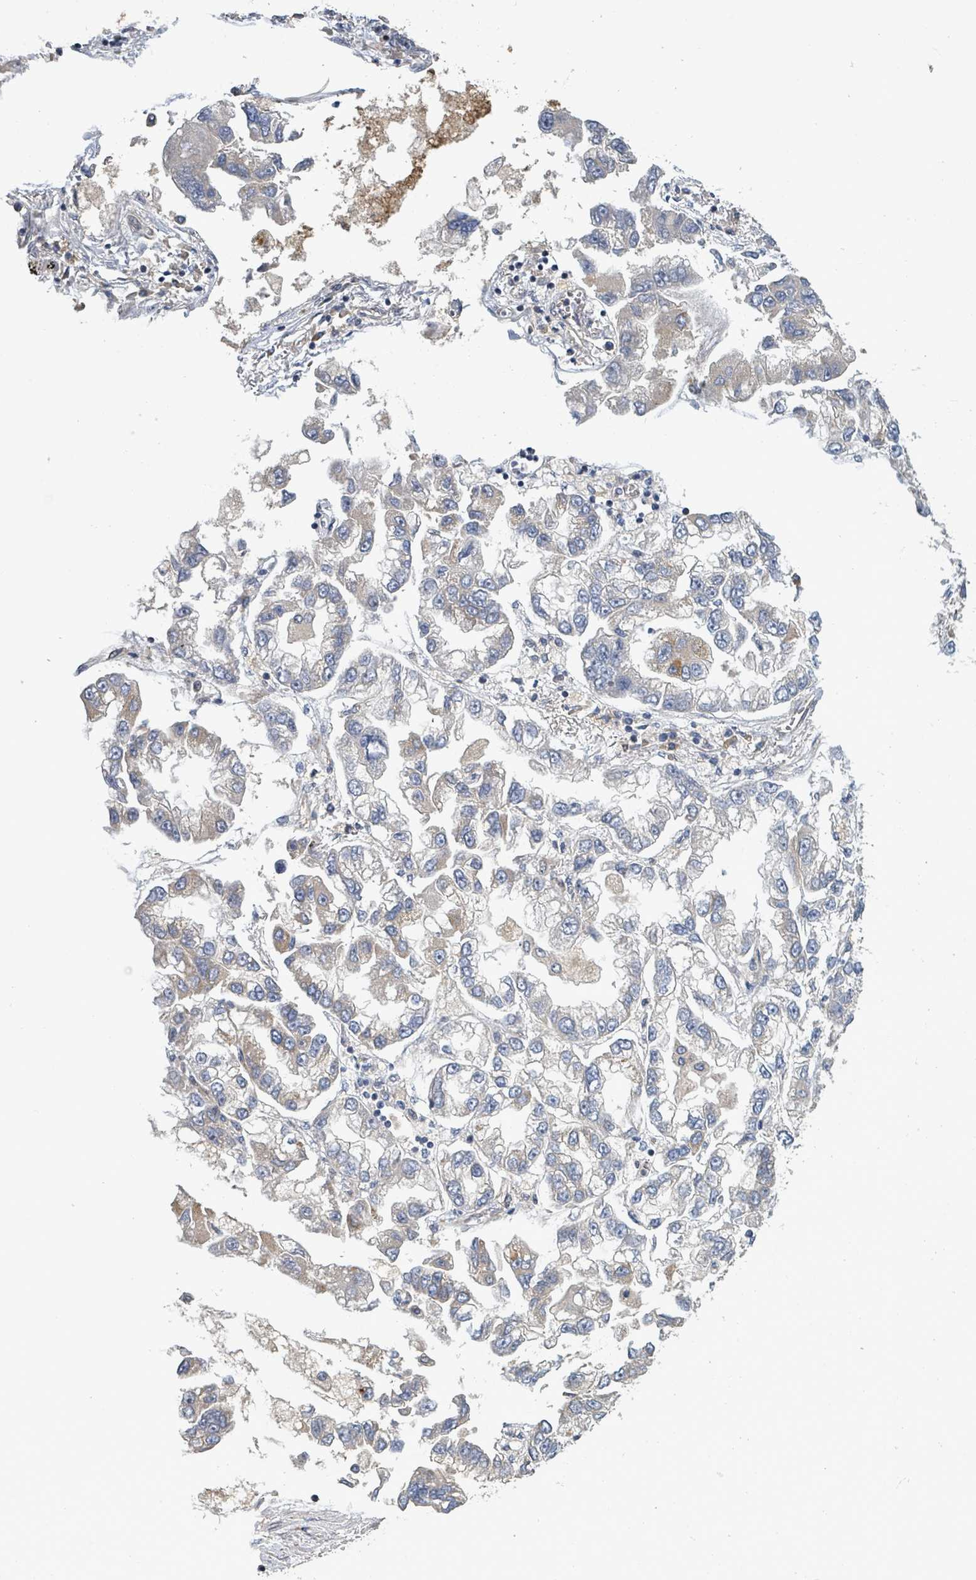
{"staining": {"intensity": "negative", "quantity": "none", "location": "none"}, "tissue": "lung cancer", "cell_type": "Tumor cells", "image_type": "cancer", "snomed": [{"axis": "morphology", "description": "Adenocarcinoma, NOS"}, {"axis": "topography", "description": "Lung"}], "caption": "An immunohistochemistry (IHC) photomicrograph of lung adenocarcinoma is shown. There is no staining in tumor cells of lung adenocarcinoma. The staining is performed using DAB brown chromogen with nuclei counter-stained in using hematoxylin.", "gene": "CFAP210", "patient": {"sex": "female", "age": 54}}